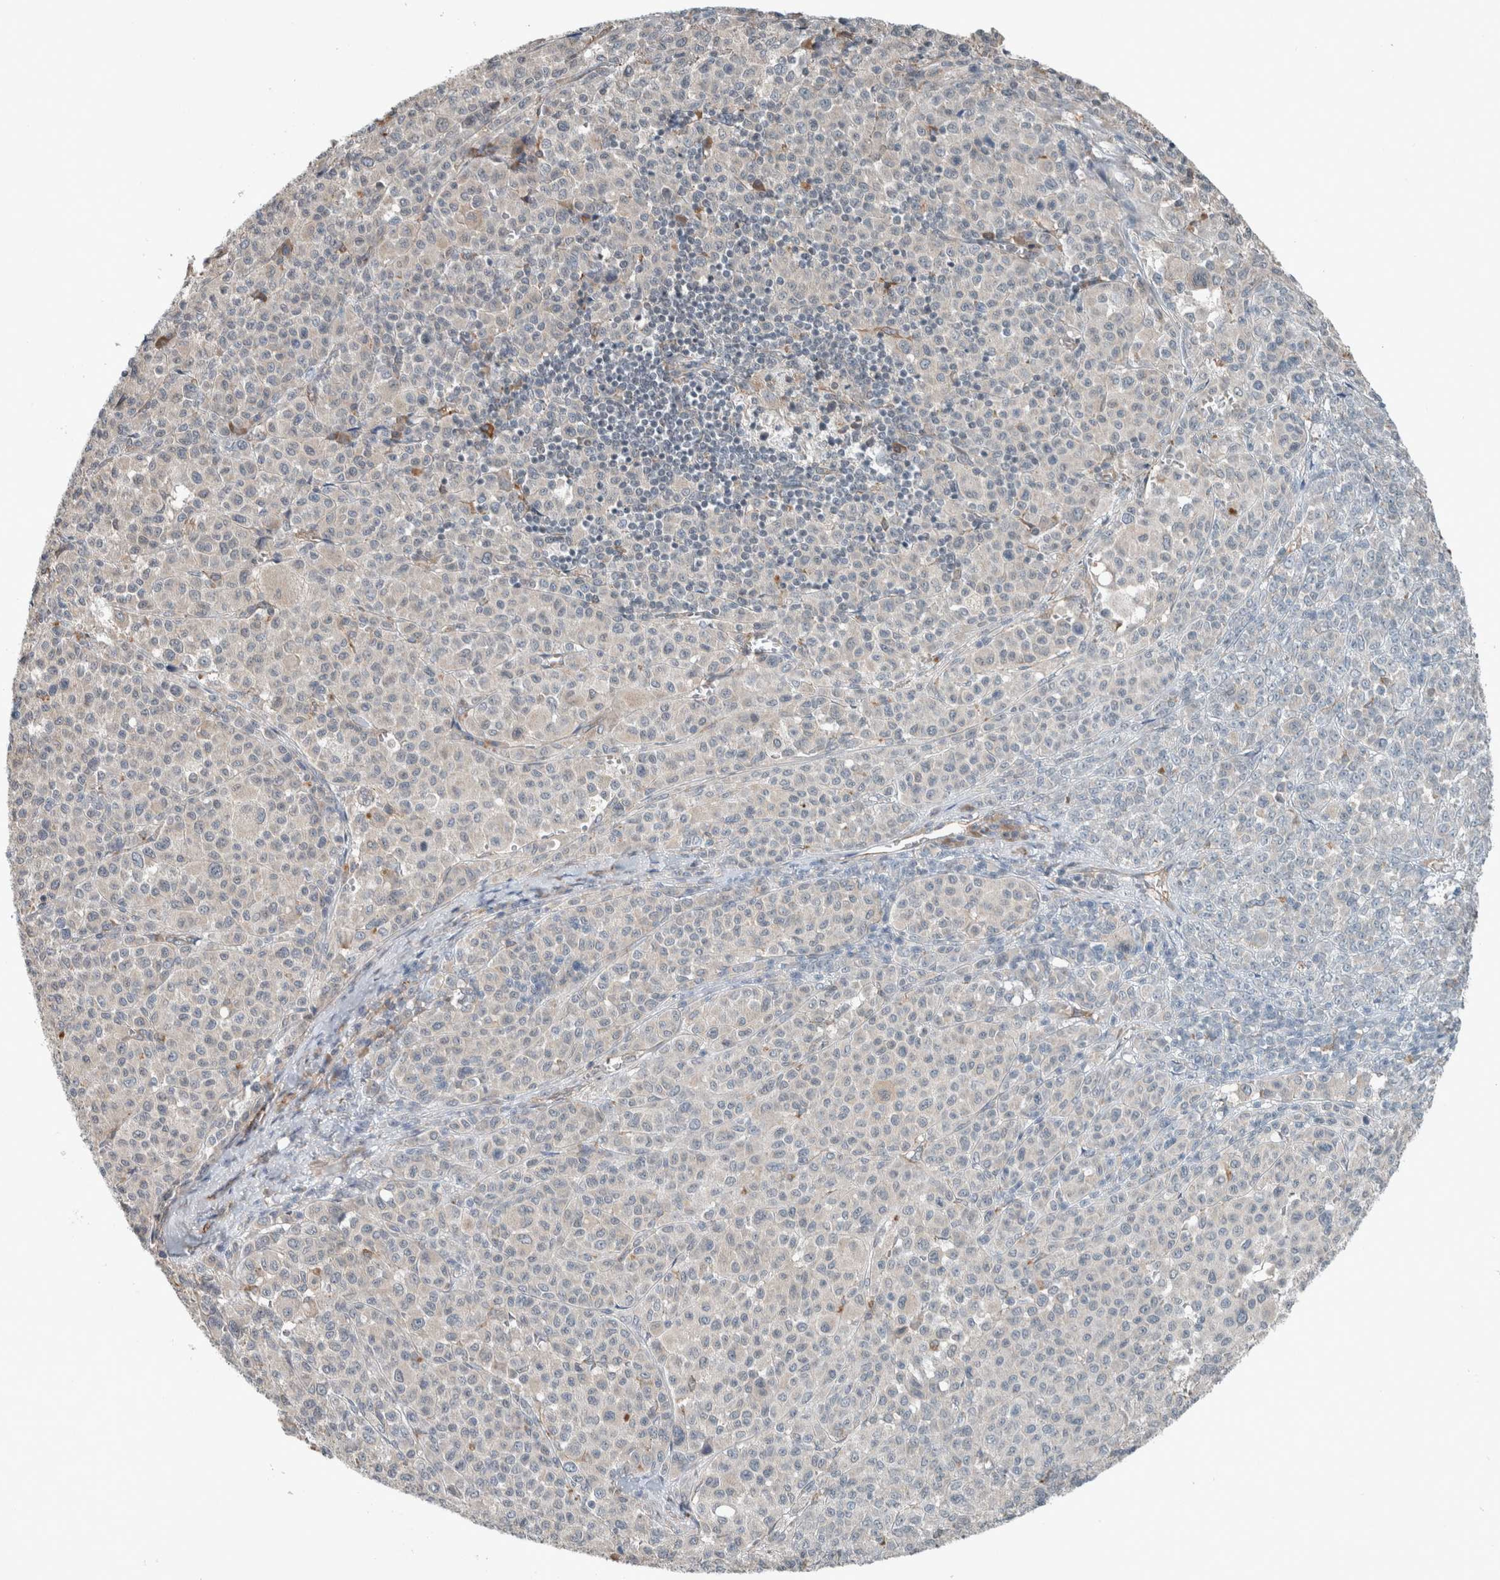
{"staining": {"intensity": "negative", "quantity": "none", "location": "none"}, "tissue": "melanoma", "cell_type": "Tumor cells", "image_type": "cancer", "snomed": [{"axis": "morphology", "description": "Malignant melanoma, Metastatic site"}, {"axis": "topography", "description": "Skin"}], "caption": "Histopathology image shows no protein staining in tumor cells of melanoma tissue.", "gene": "JADE2", "patient": {"sex": "female", "age": 74}}